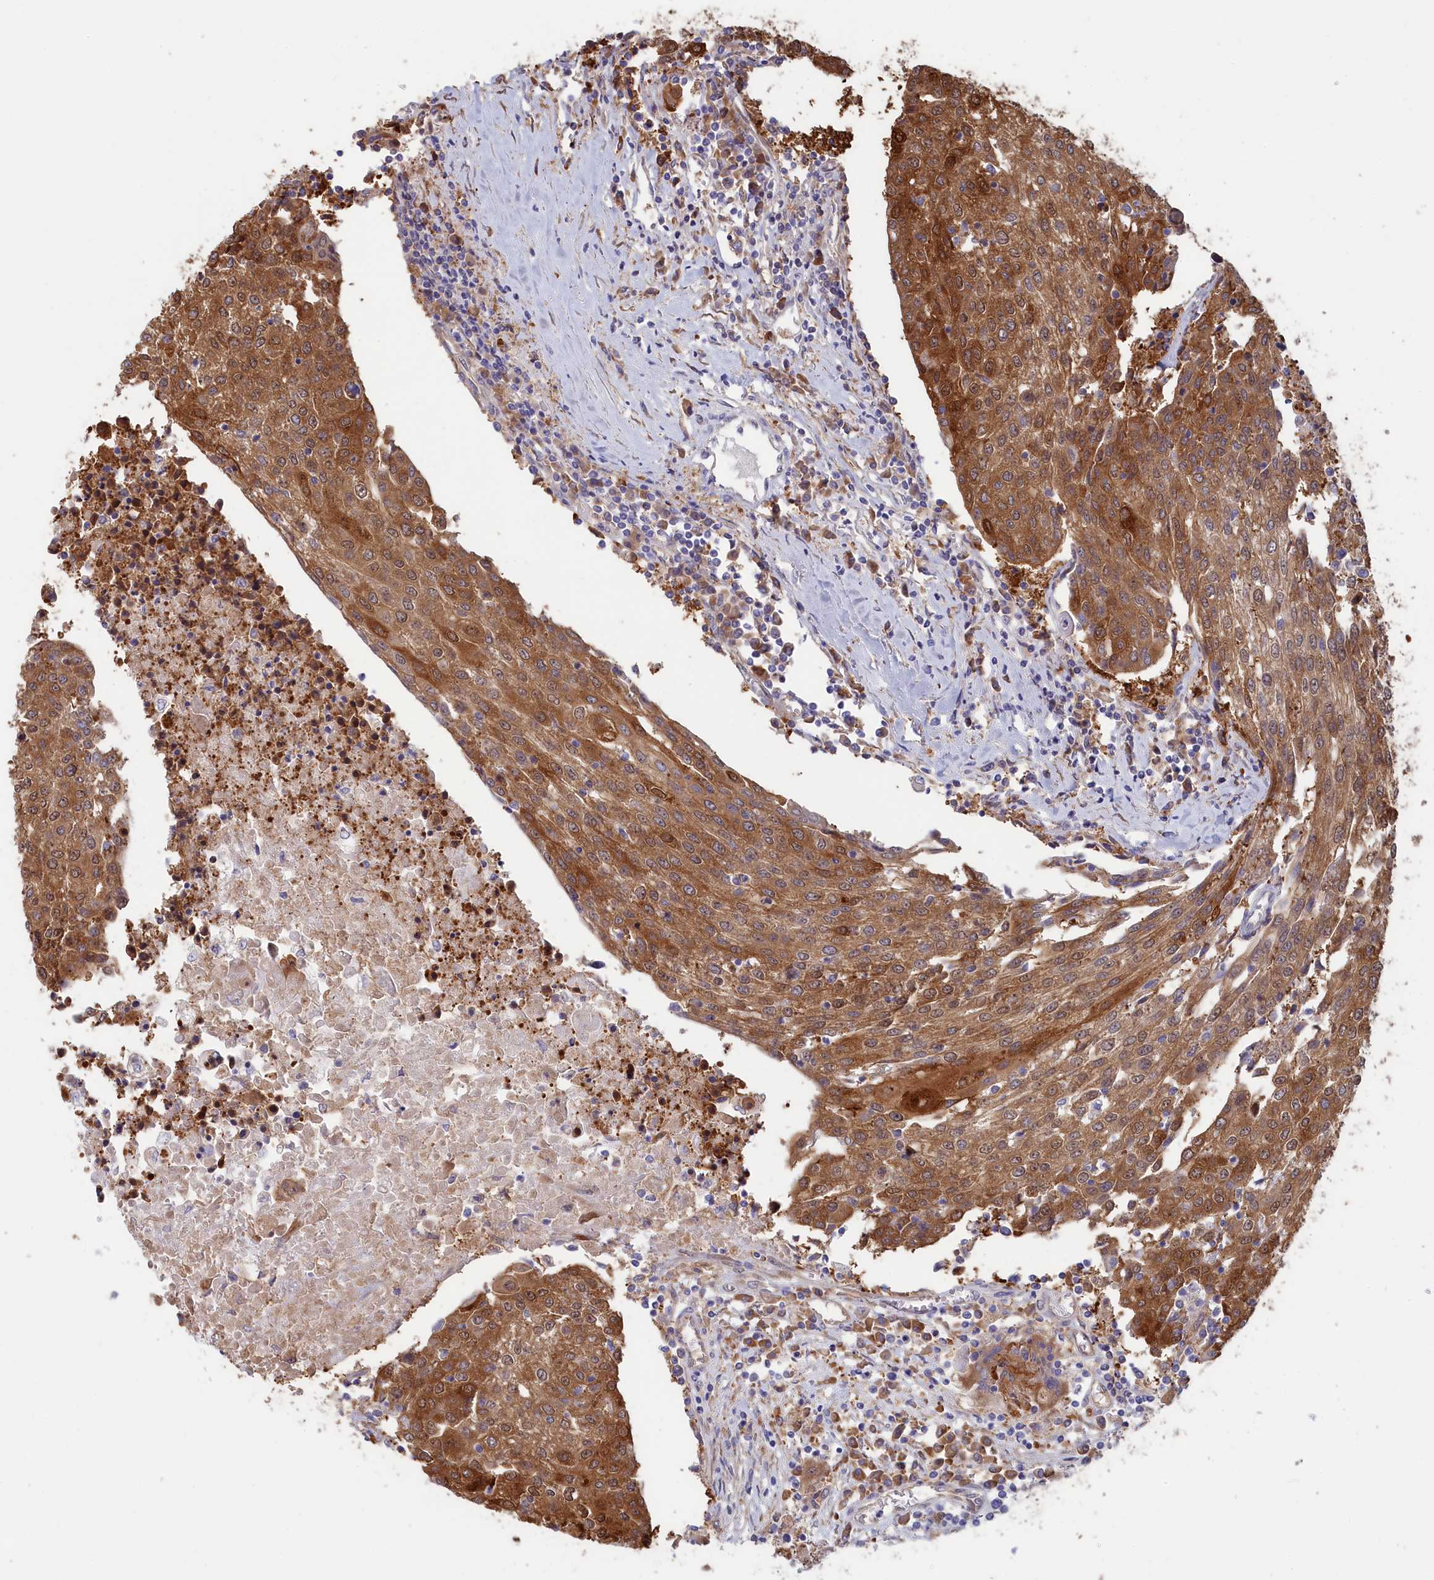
{"staining": {"intensity": "moderate", "quantity": ">75%", "location": "cytoplasmic/membranous"}, "tissue": "urothelial cancer", "cell_type": "Tumor cells", "image_type": "cancer", "snomed": [{"axis": "morphology", "description": "Urothelial carcinoma, High grade"}, {"axis": "topography", "description": "Urinary bladder"}], "caption": "A histopathology image of human urothelial carcinoma (high-grade) stained for a protein shows moderate cytoplasmic/membranous brown staining in tumor cells.", "gene": "SYNDIG1L", "patient": {"sex": "female", "age": 85}}